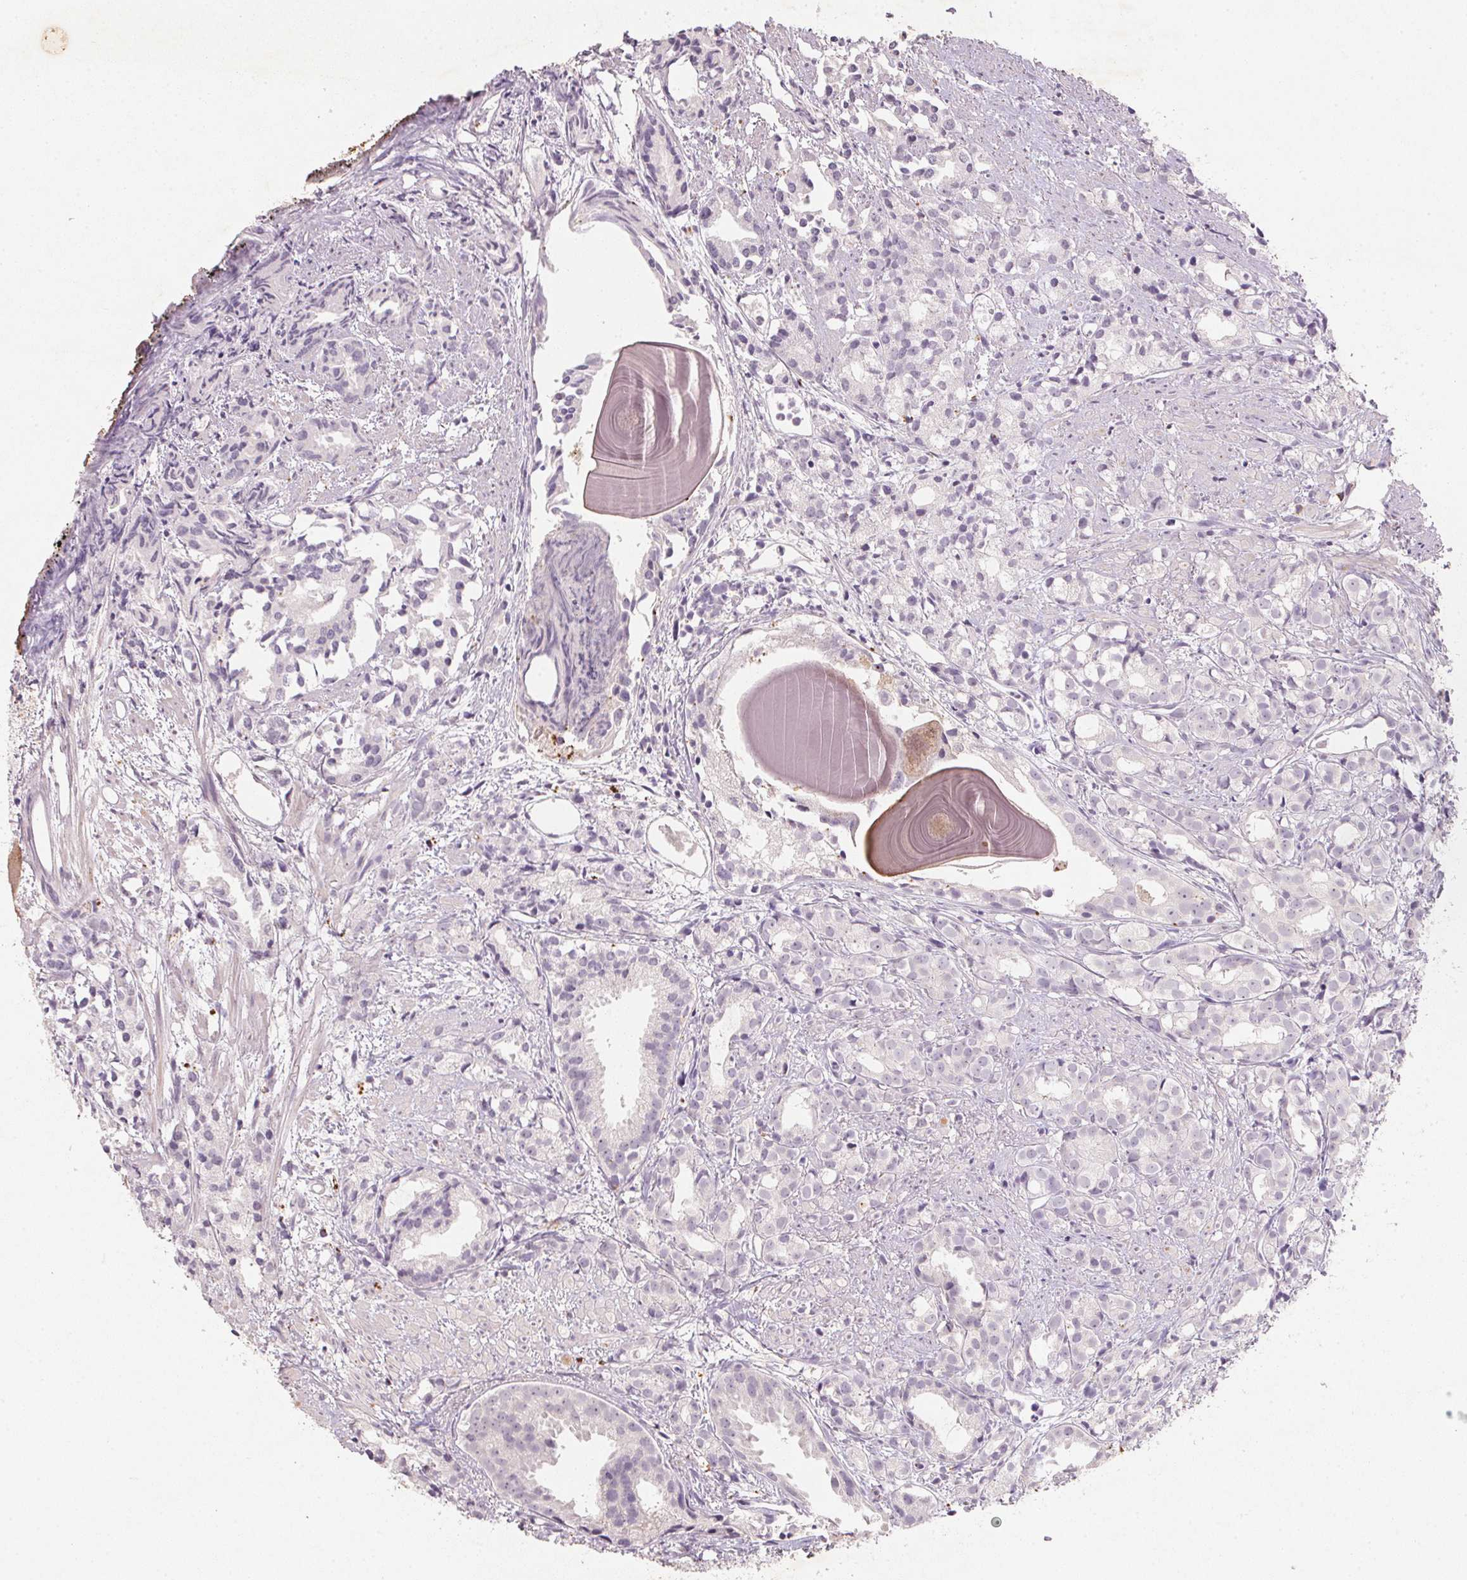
{"staining": {"intensity": "negative", "quantity": "none", "location": "none"}, "tissue": "prostate cancer", "cell_type": "Tumor cells", "image_type": "cancer", "snomed": [{"axis": "morphology", "description": "Adenocarcinoma, High grade"}, {"axis": "topography", "description": "Prostate"}], "caption": "This is a image of immunohistochemistry staining of prostate cancer, which shows no staining in tumor cells.", "gene": "CXCL5", "patient": {"sex": "male", "age": 79}}